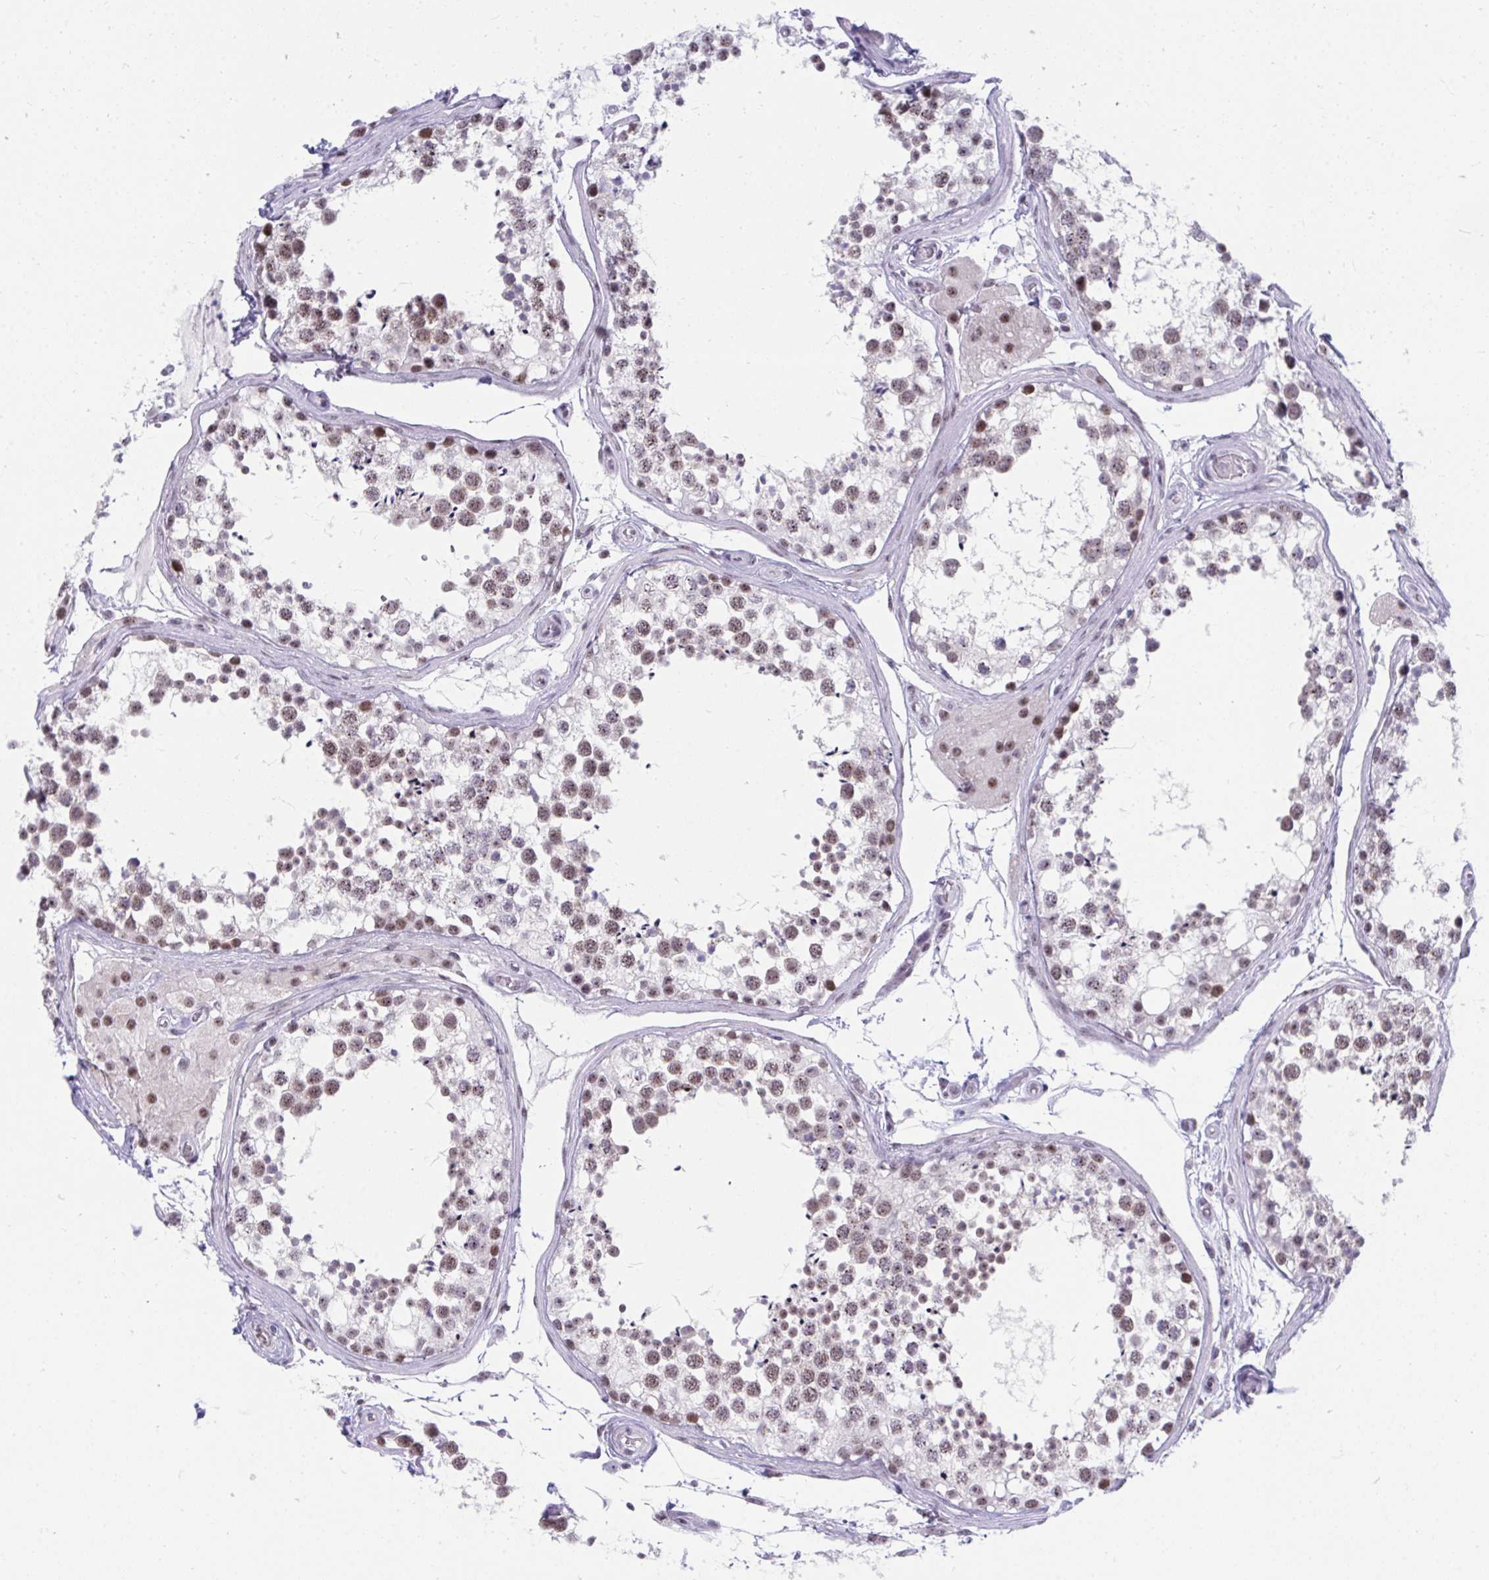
{"staining": {"intensity": "moderate", "quantity": ">75%", "location": "nuclear"}, "tissue": "testis", "cell_type": "Cells in seminiferous ducts", "image_type": "normal", "snomed": [{"axis": "morphology", "description": "Normal tissue, NOS"}, {"axis": "morphology", "description": "Seminoma, NOS"}, {"axis": "topography", "description": "Testis"}], "caption": "Immunohistochemistry (DAB (3,3'-diaminobenzidine)) staining of normal human testis shows moderate nuclear protein expression in about >75% of cells in seminiferous ducts.", "gene": "PRR14", "patient": {"sex": "male", "age": 65}}